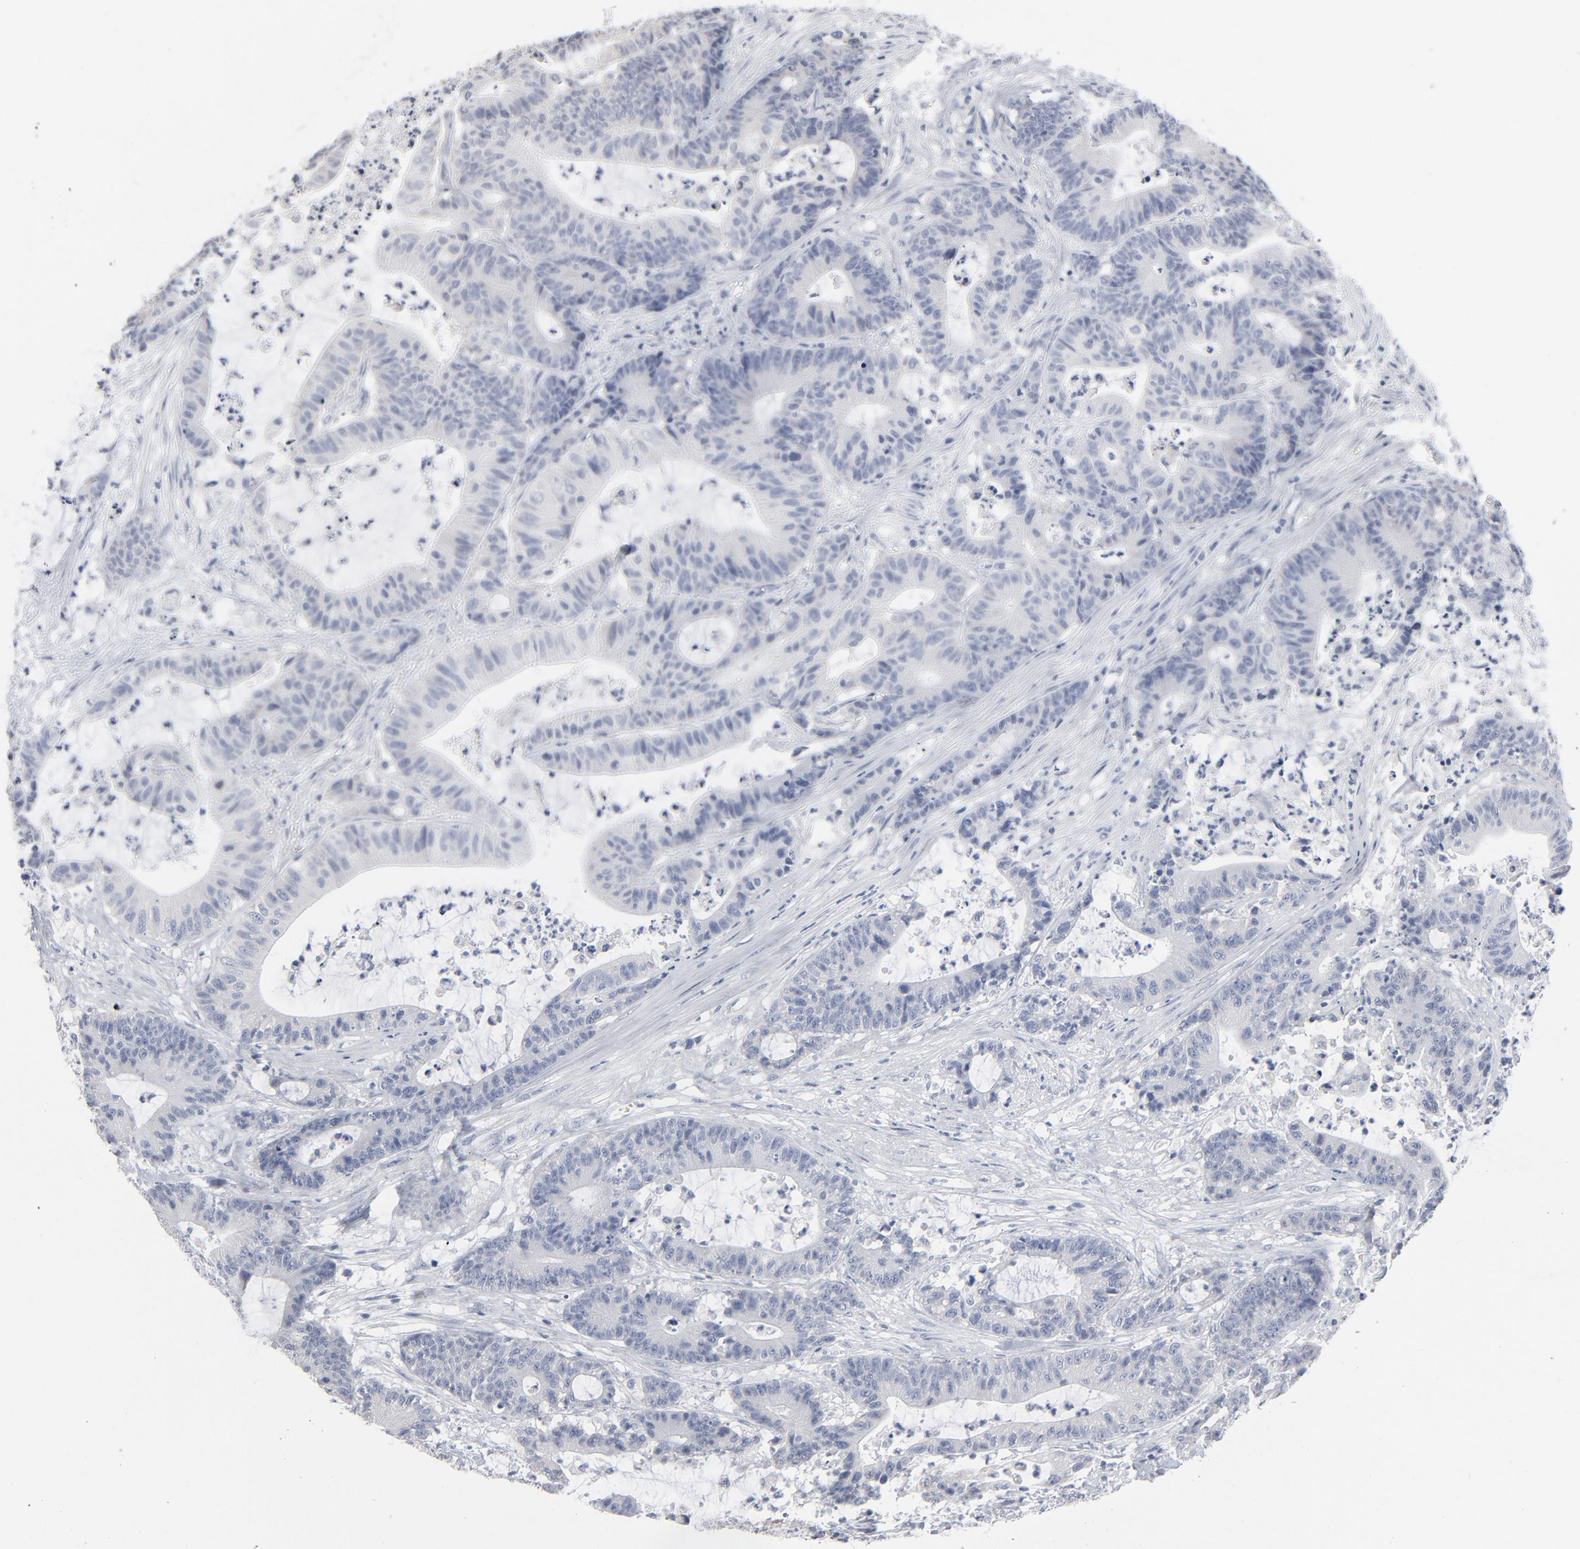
{"staining": {"intensity": "negative", "quantity": "none", "location": "none"}, "tissue": "colorectal cancer", "cell_type": "Tumor cells", "image_type": "cancer", "snomed": [{"axis": "morphology", "description": "Adenocarcinoma, NOS"}, {"axis": "topography", "description": "Colon"}], "caption": "Human colorectal cancer (adenocarcinoma) stained for a protein using immunohistochemistry (IHC) displays no staining in tumor cells.", "gene": "PAGE1", "patient": {"sex": "female", "age": 84}}